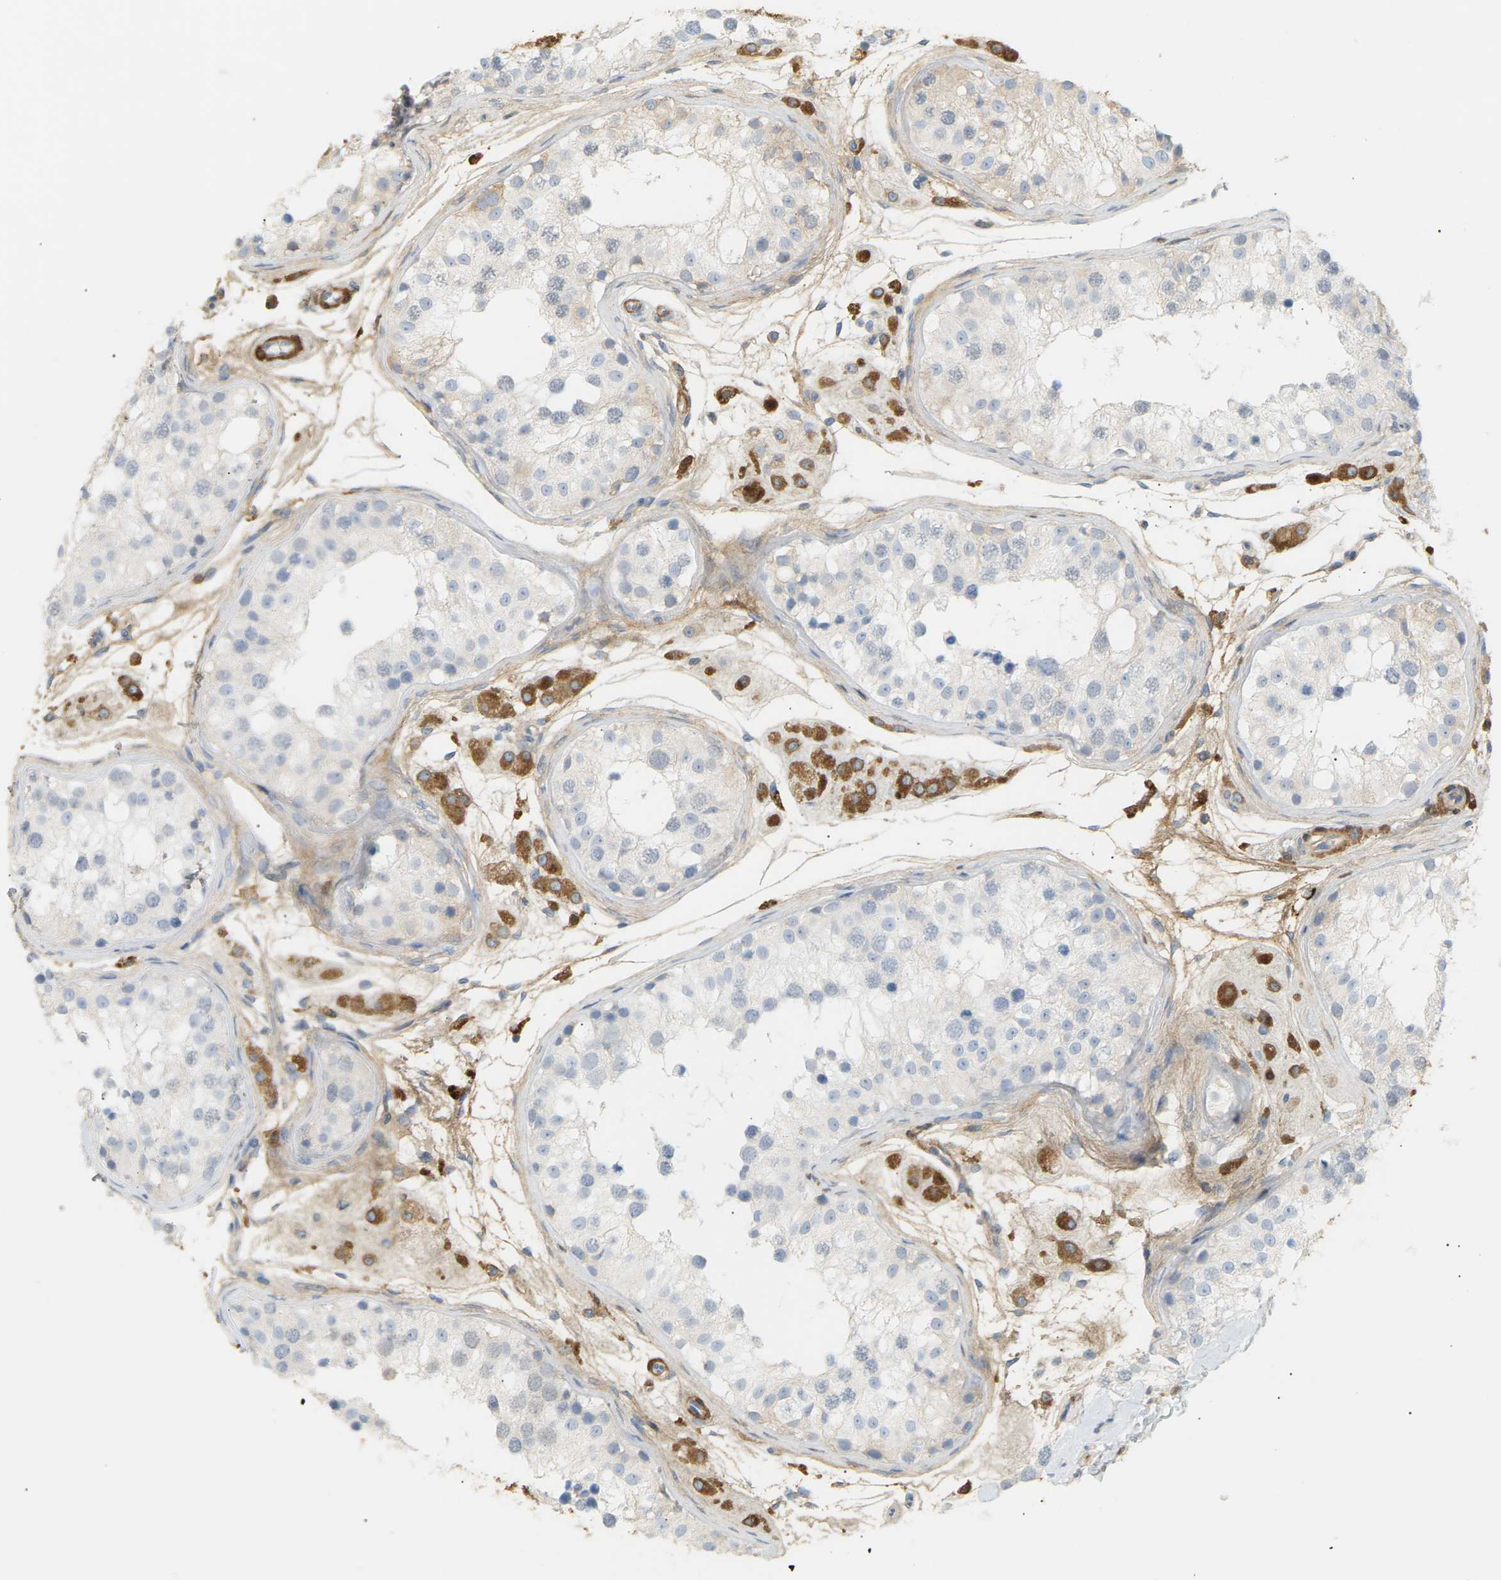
{"staining": {"intensity": "weak", "quantity": "<25%", "location": "cytoplasmic/membranous"}, "tissue": "testis", "cell_type": "Cells in seminiferous ducts", "image_type": "normal", "snomed": [{"axis": "morphology", "description": "Normal tissue, NOS"}, {"axis": "morphology", "description": "Adenocarcinoma, metastatic, NOS"}, {"axis": "topography", "description": "Testis"}], "caption": "Cells in seminiferous ducts show no significant protein positivity in unremarkable testis. The staining is performed using DAB brown chromogen with nuclei counter-stained in using hematoxylin.", "gene": "IGLC3", "patient": {"sex": "male", "age": 26}}